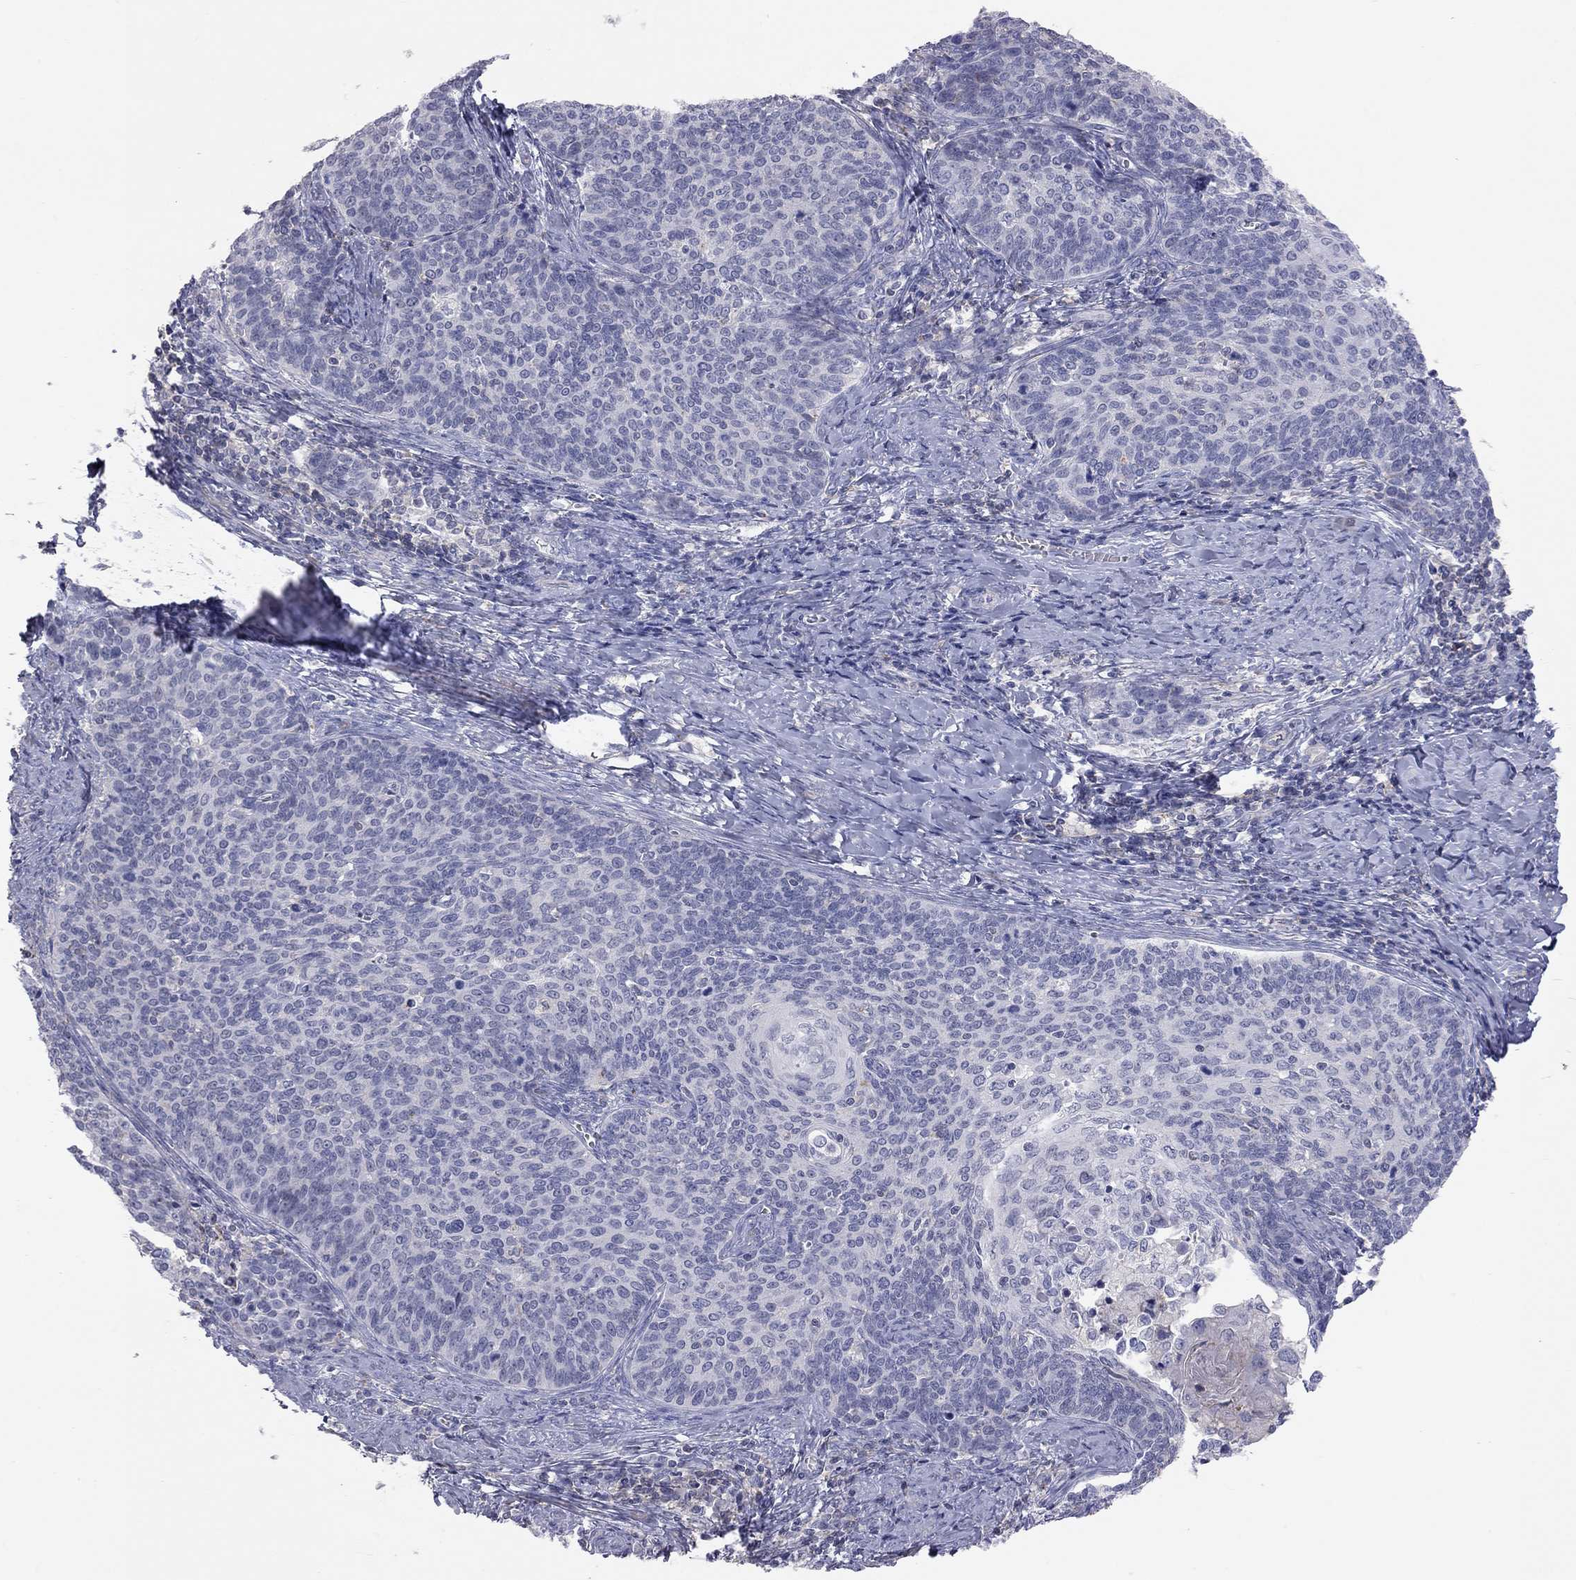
{"staining": {"intensity": "negative", "quantity": "none", "location": "none"}, "tissue": "cervical cancer", "cell_type": "Tumor cells", "image_type": "cancer", "snomed": [{"axis": "morphology", "description": "Normal tissue, NOS"}, {"axis": "morphology", "description": "Squamous cell carcinoma, NOS"}, {"axis": "topography", "description": "Cervix"}], "caption": "Immunohistochemical staining of human cervical cancer (squamous cell carcinoma) demonstrates no significant staining in tumor cells.", "gene": "ADCYAP1", "patient": {"sex": "female", "age": 39}}